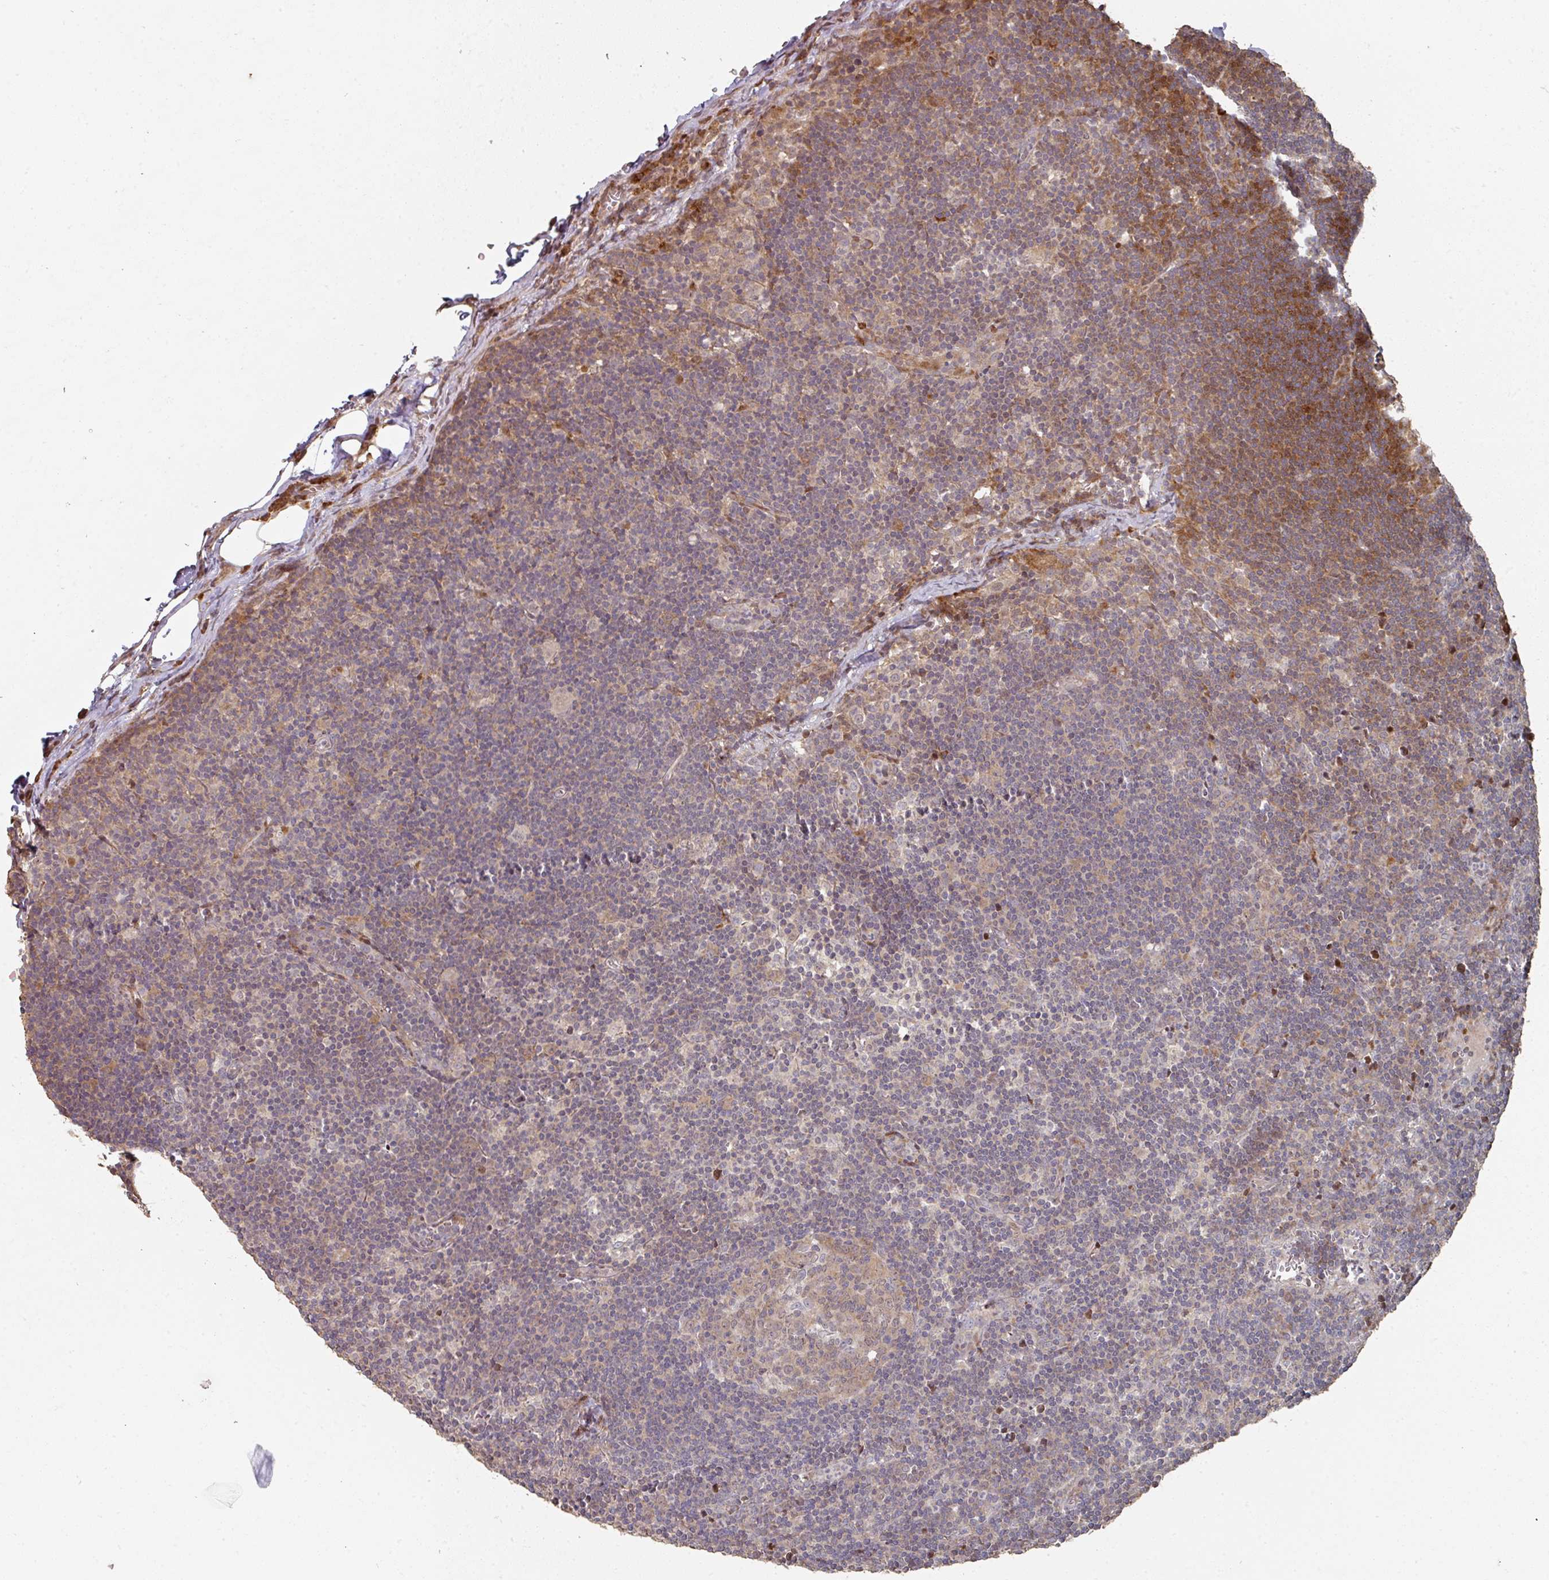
{"staining": {"intensity": "weak", "quantity": ">75%", "location": "cytoplasmic/membranous"}, "tissue": "lymph node", "cell_type": "Germinal center cells", "image_type": "normal", "snomed": [{"axis": "morphology", "description": "Normal tissue, NOS"}, {"axis": "topography", "description": "Lymph node"}], "caption": "Immunohistochemical staining of normal human lymph node reveals low levels of weak cytoplasmic/membranous positivity in about >75% of germinal center cells.", "gene": "CA7", "patient": {"sex": "female", "age": 29}}